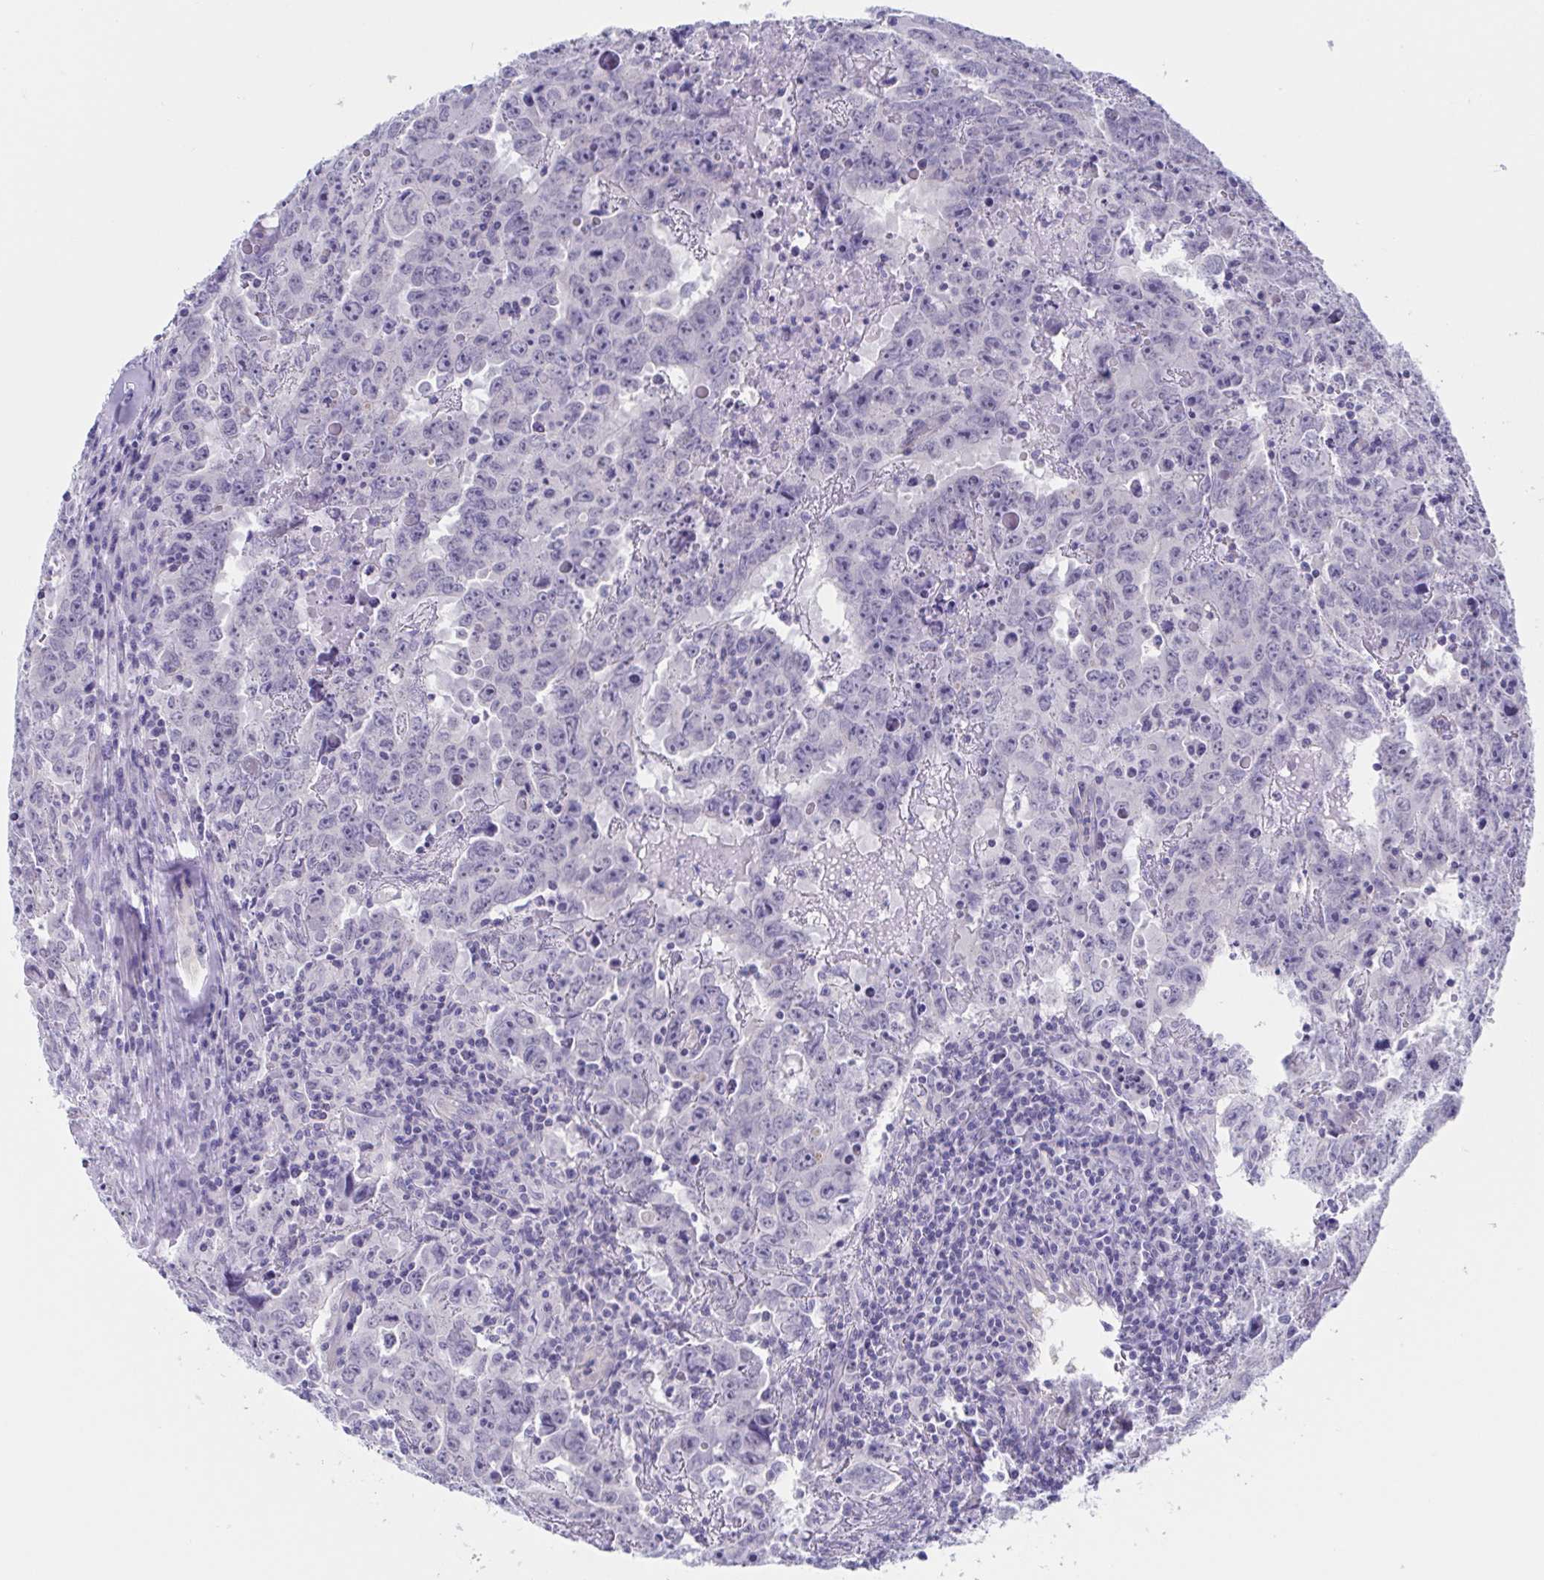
{"staining": {"intensity": "negative", "quantity": "none", "location": "none"}, "tissue": "testis cancer", "cell_type": "Tumor cells", "image_type": "cancer", "snomed": [{"axis": "morphology", "description": "Carcinoma, Embryonal, NOS"}, {"axis": "topography", "description": "Testis"}], "caption": "Testis cancer (embryonal carcinoma) was stained to show a protein in brown. There is no significant staining in tumor cells. (DAB (3,3'-diaminobenzidine) IHC visualized using brightfield microscopy, high magnification).", "gene": "TEX12", "patient": {"sex": "male", "age": 22}}